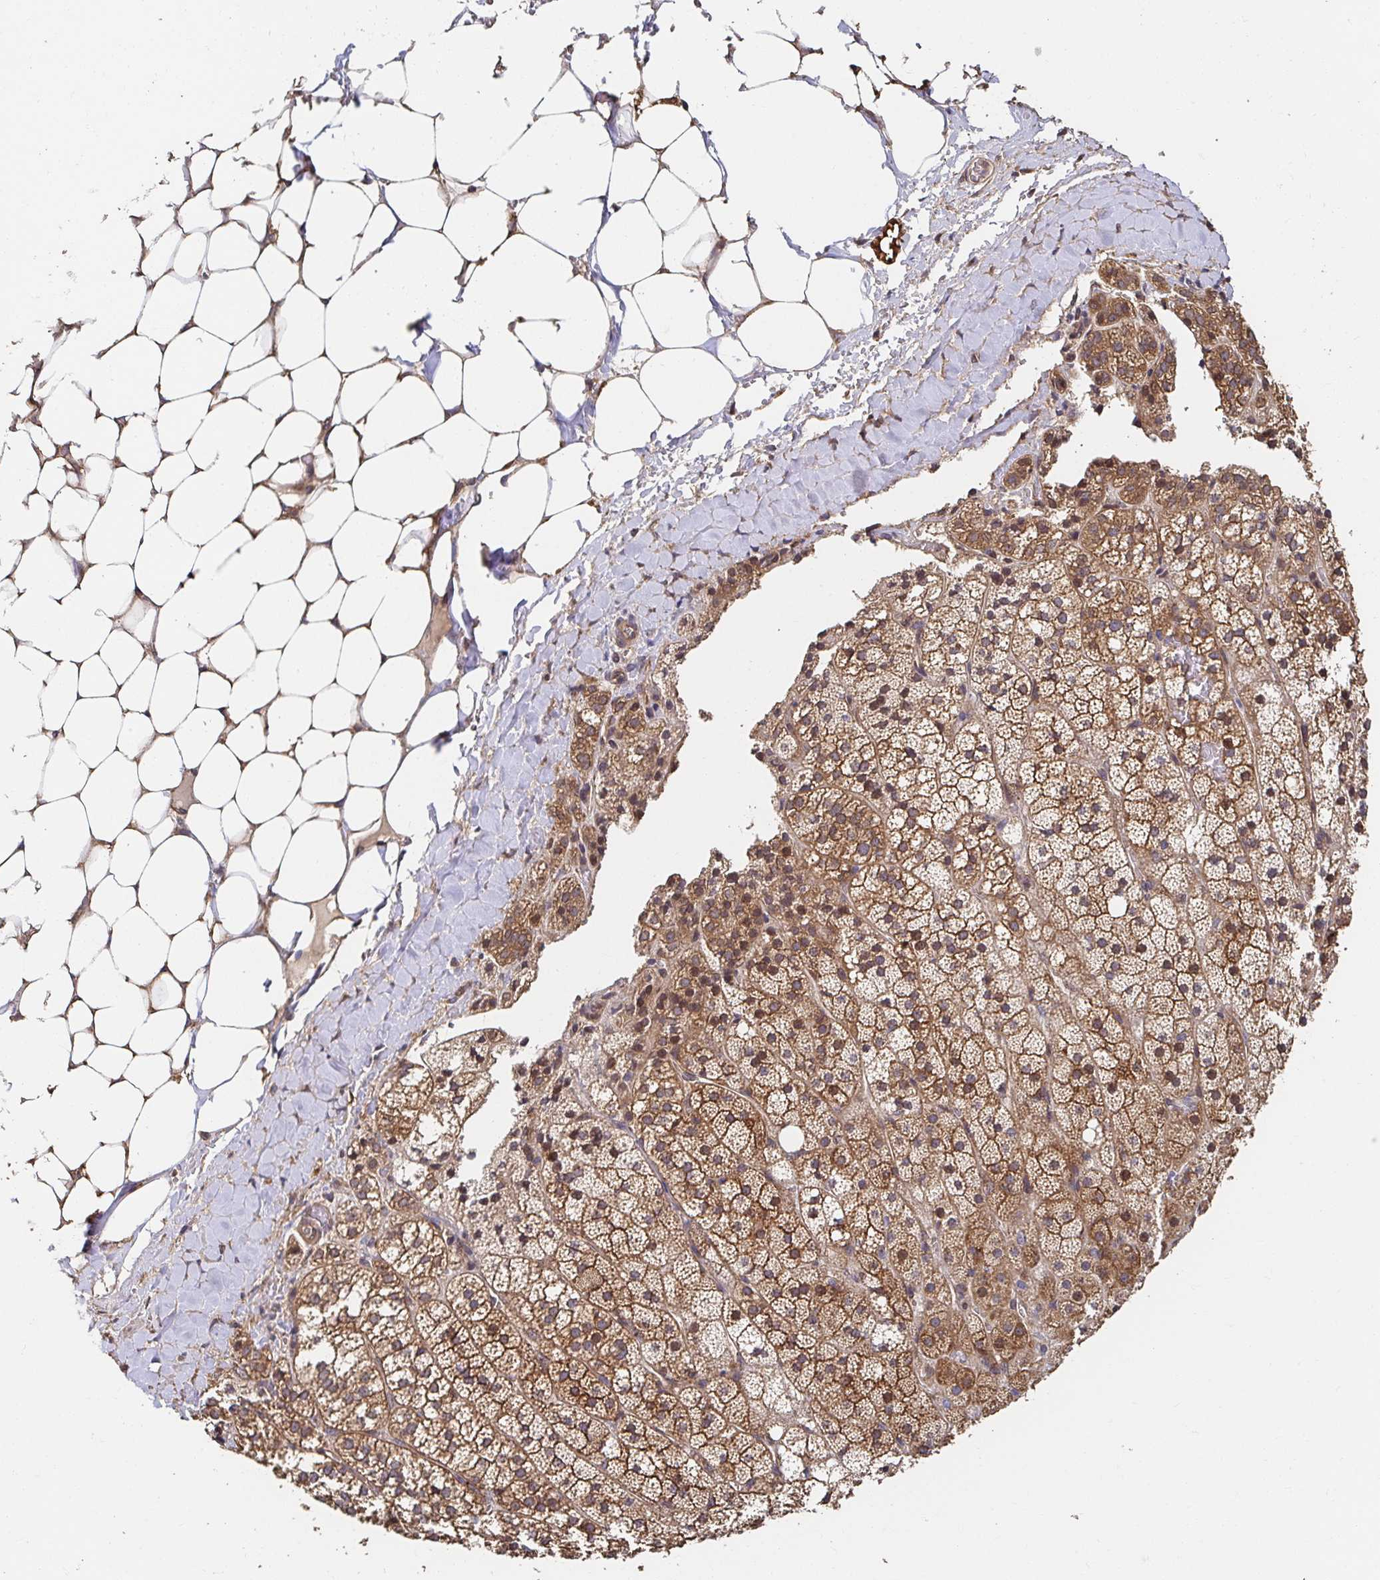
{"staining": {"intensity": "moderate", "quantity": ">75%", "location": "cytoplasmic/membranous,nuclear"}, "tissue": "adrenal gland", "cell_type": "Glandular cells", "image_type": "normal", "snomed": [{"axis": "morphology", "description": "Normal tissue, NOS"}, {"axis": "topography", "description": "Adrenal gland"}], "caption": "This is a micrograph of immunohistochemistry (IHC) staining of normal adrenal gland, which shows moderate positivity in the cytoplasmic/membranous,nuclear of glandular cells.", "gene": "APBB1", "patient": {"sex": "male", "age": 53}}